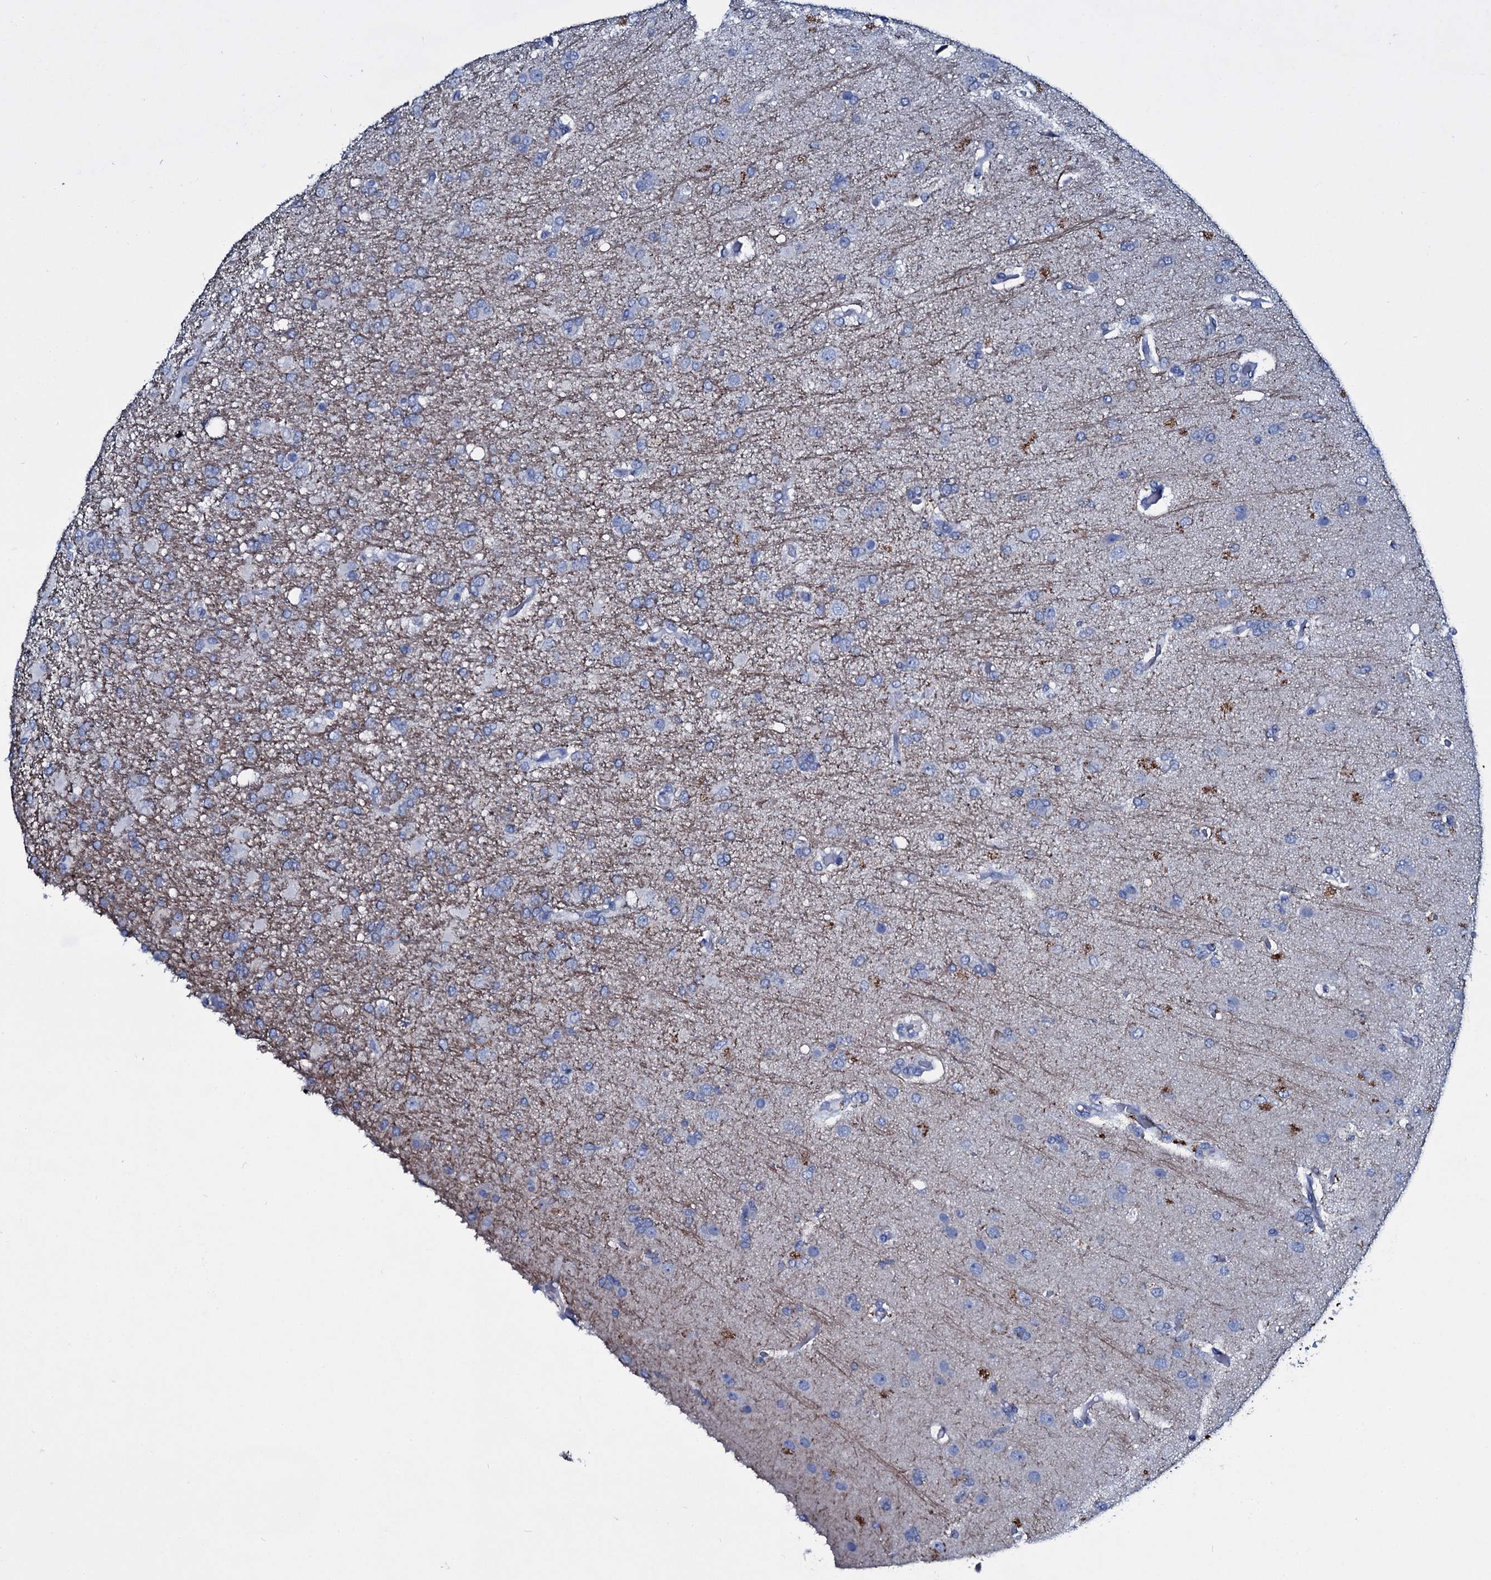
{"staining": {"intensity": "negative", "quantity": "none", "location": "none"}, "tissue": "glioma", "cell_type": "Tumor cells", "image_type": "cancer", "snomed": [{"axis": "morphology", "description": "Glioma, malignant, High grade"}, {"axis": "topography", "description": "Brain"}], "caption": "Tumor cells show no significant staining in glioma.", "gene": "TPGS2", "patient": {"sex": "female", "age": 74}}